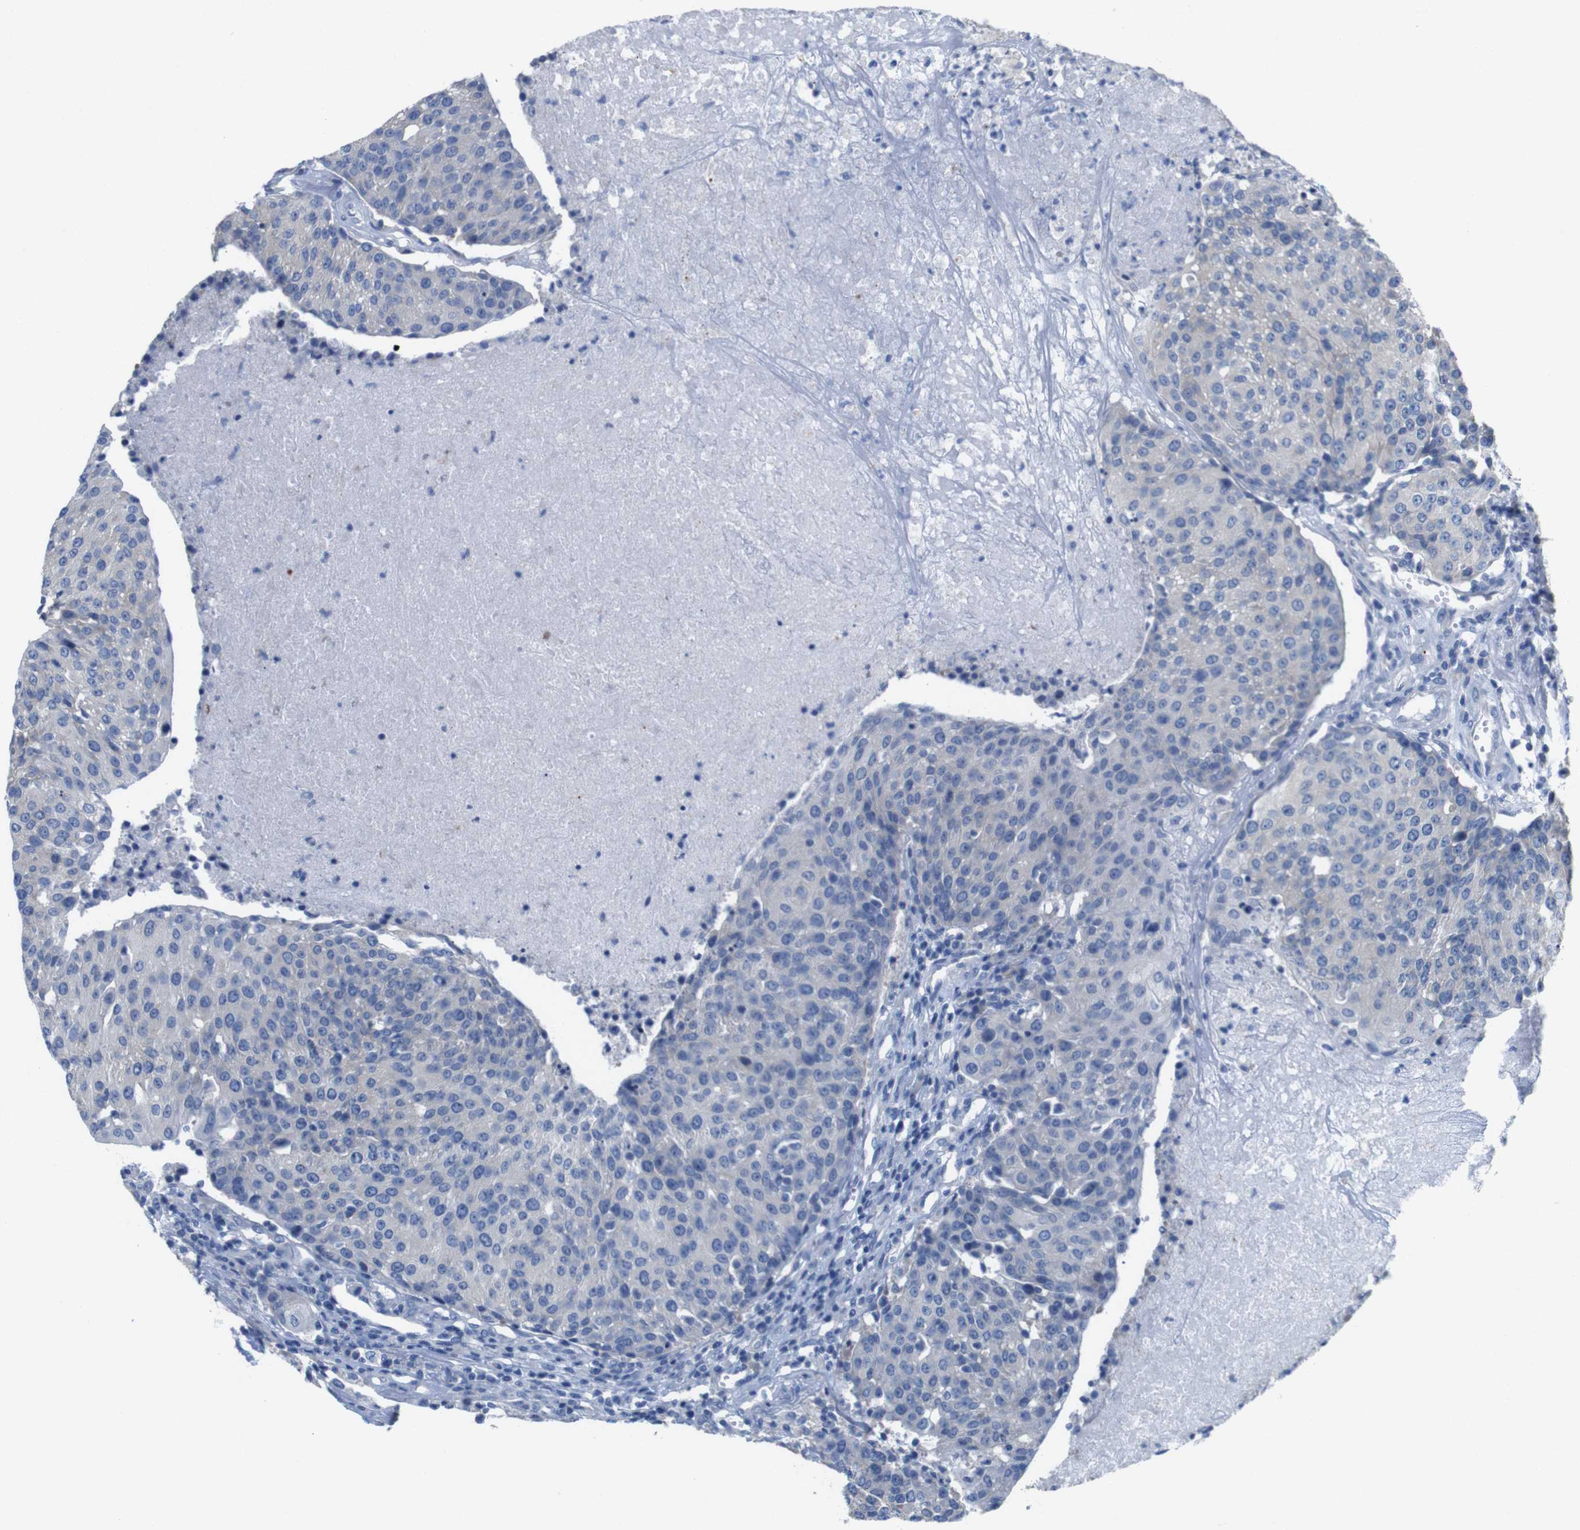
{"staining": {"intensity": "negative", "quantity": "none", "location": "none"}, "tissue": "urothelial cancer", "cell_type": "Tumor cells", "image_type": "cancer", "snomed": [{"axis": "morphology", "description": "Urothelial carcinoma, High grade"}, {"axis": "topography", "description": "Urinary bladder"}], "caption": "Tumor cells are negative for protein expression in human high-grade urothelial carcinoma. (IHC, brightfield microscopy, high magnification).", "gene": "MYEOV", "patient": {"sex": "female", "age": 85}}